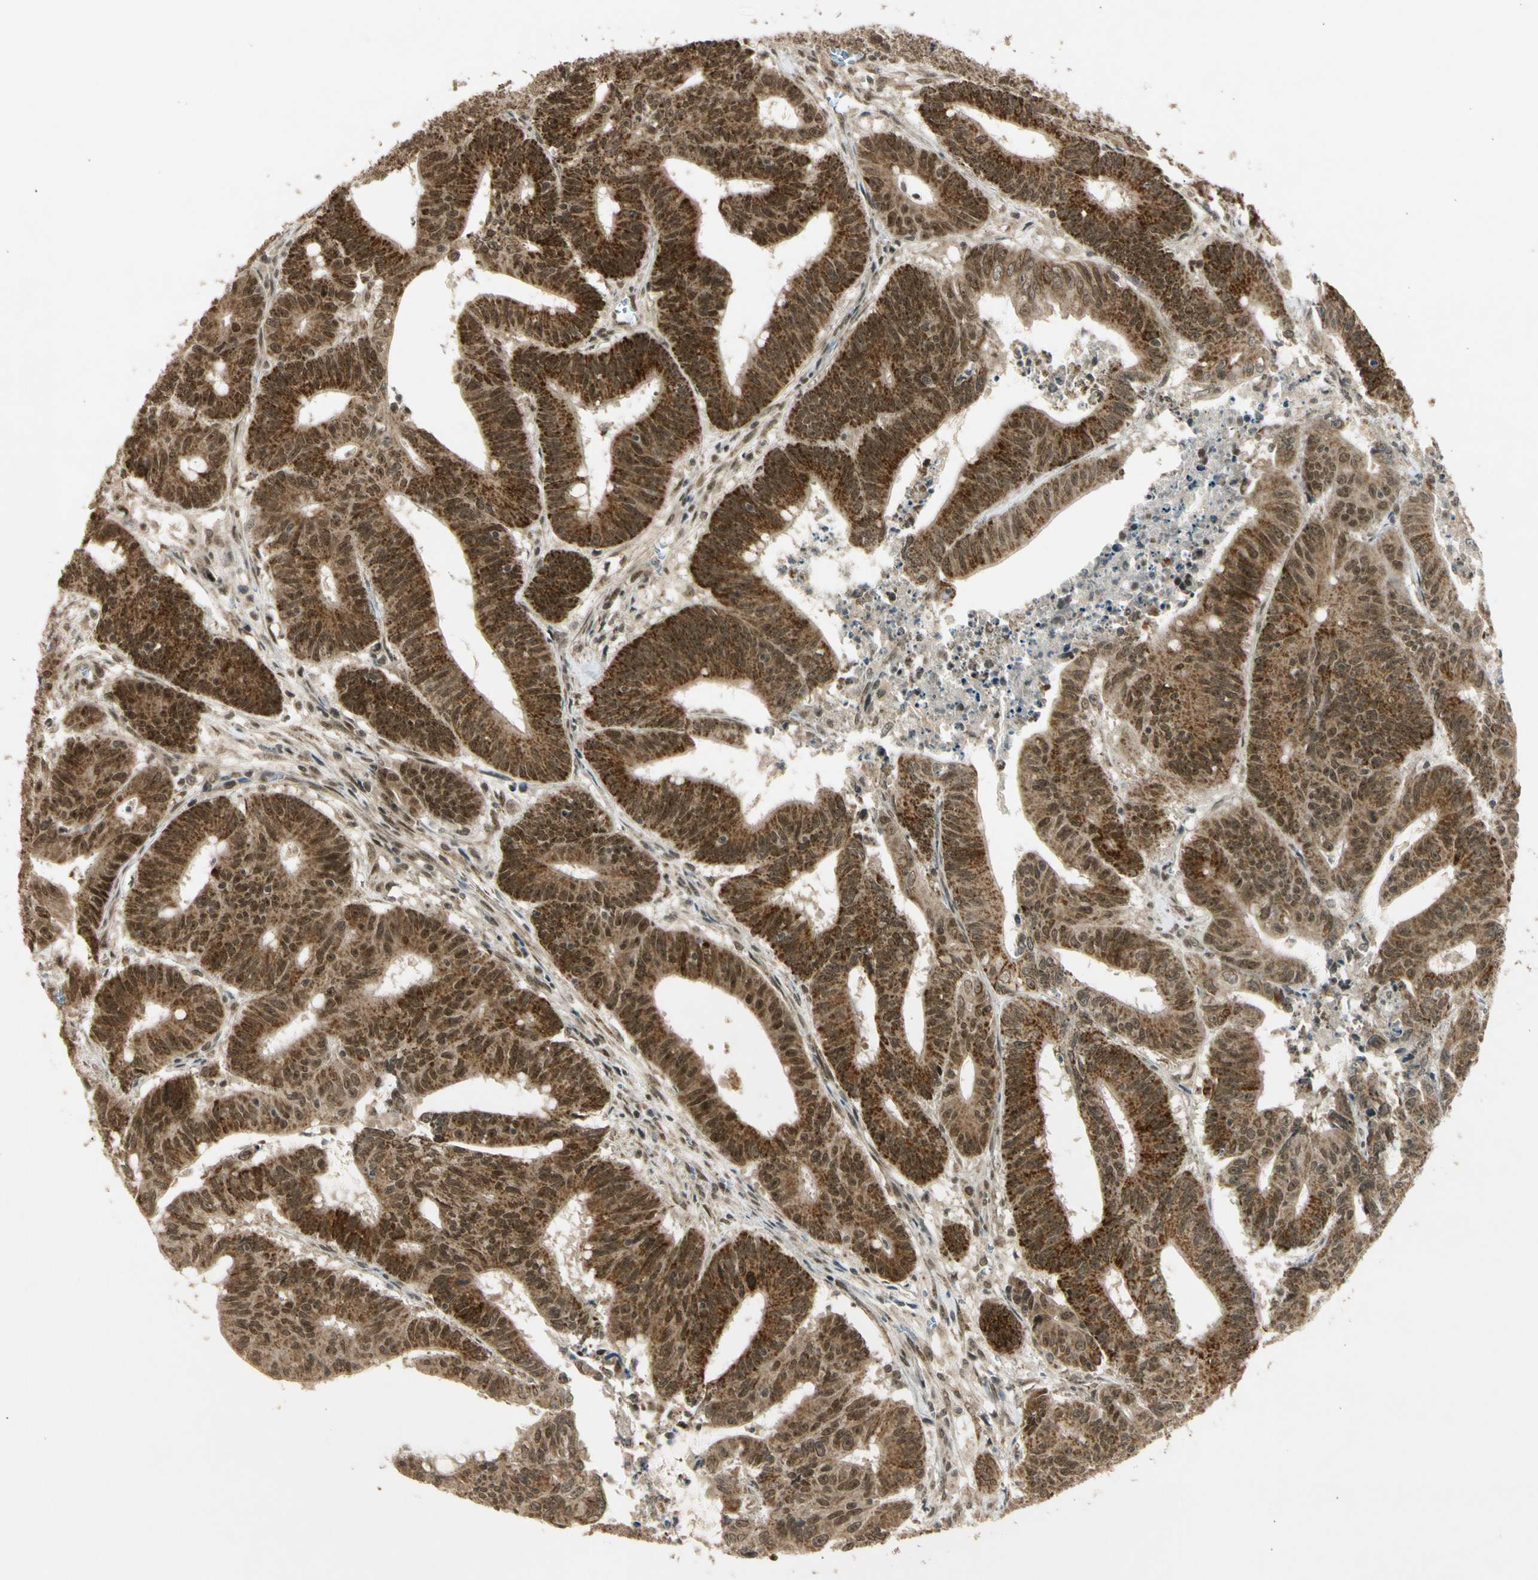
{"staining": {"intensity": "moderate", "quantity": ">75%", "location": "cytoplasmic/membranous,nuclear"}, "tissue": "colorectal cancer", "cell_type": "Tumor cells", "image_type": "cancer", "snomed": [{"axis": "morphology", "description": "Adenocarcinoma, NOS"}, {"axis": "topography", "description": "Colon"}], "caption": "Protein staining exhibits moderate cytoplasmic/membranous and nuclear positivity in approximately >75% of tumor cells in adenocarcinoma (colorectal). (IHC, brightfield microscopy, high magnification).", "gene": "ZNF135", "patient": {"sex": "male", "age": 45}}